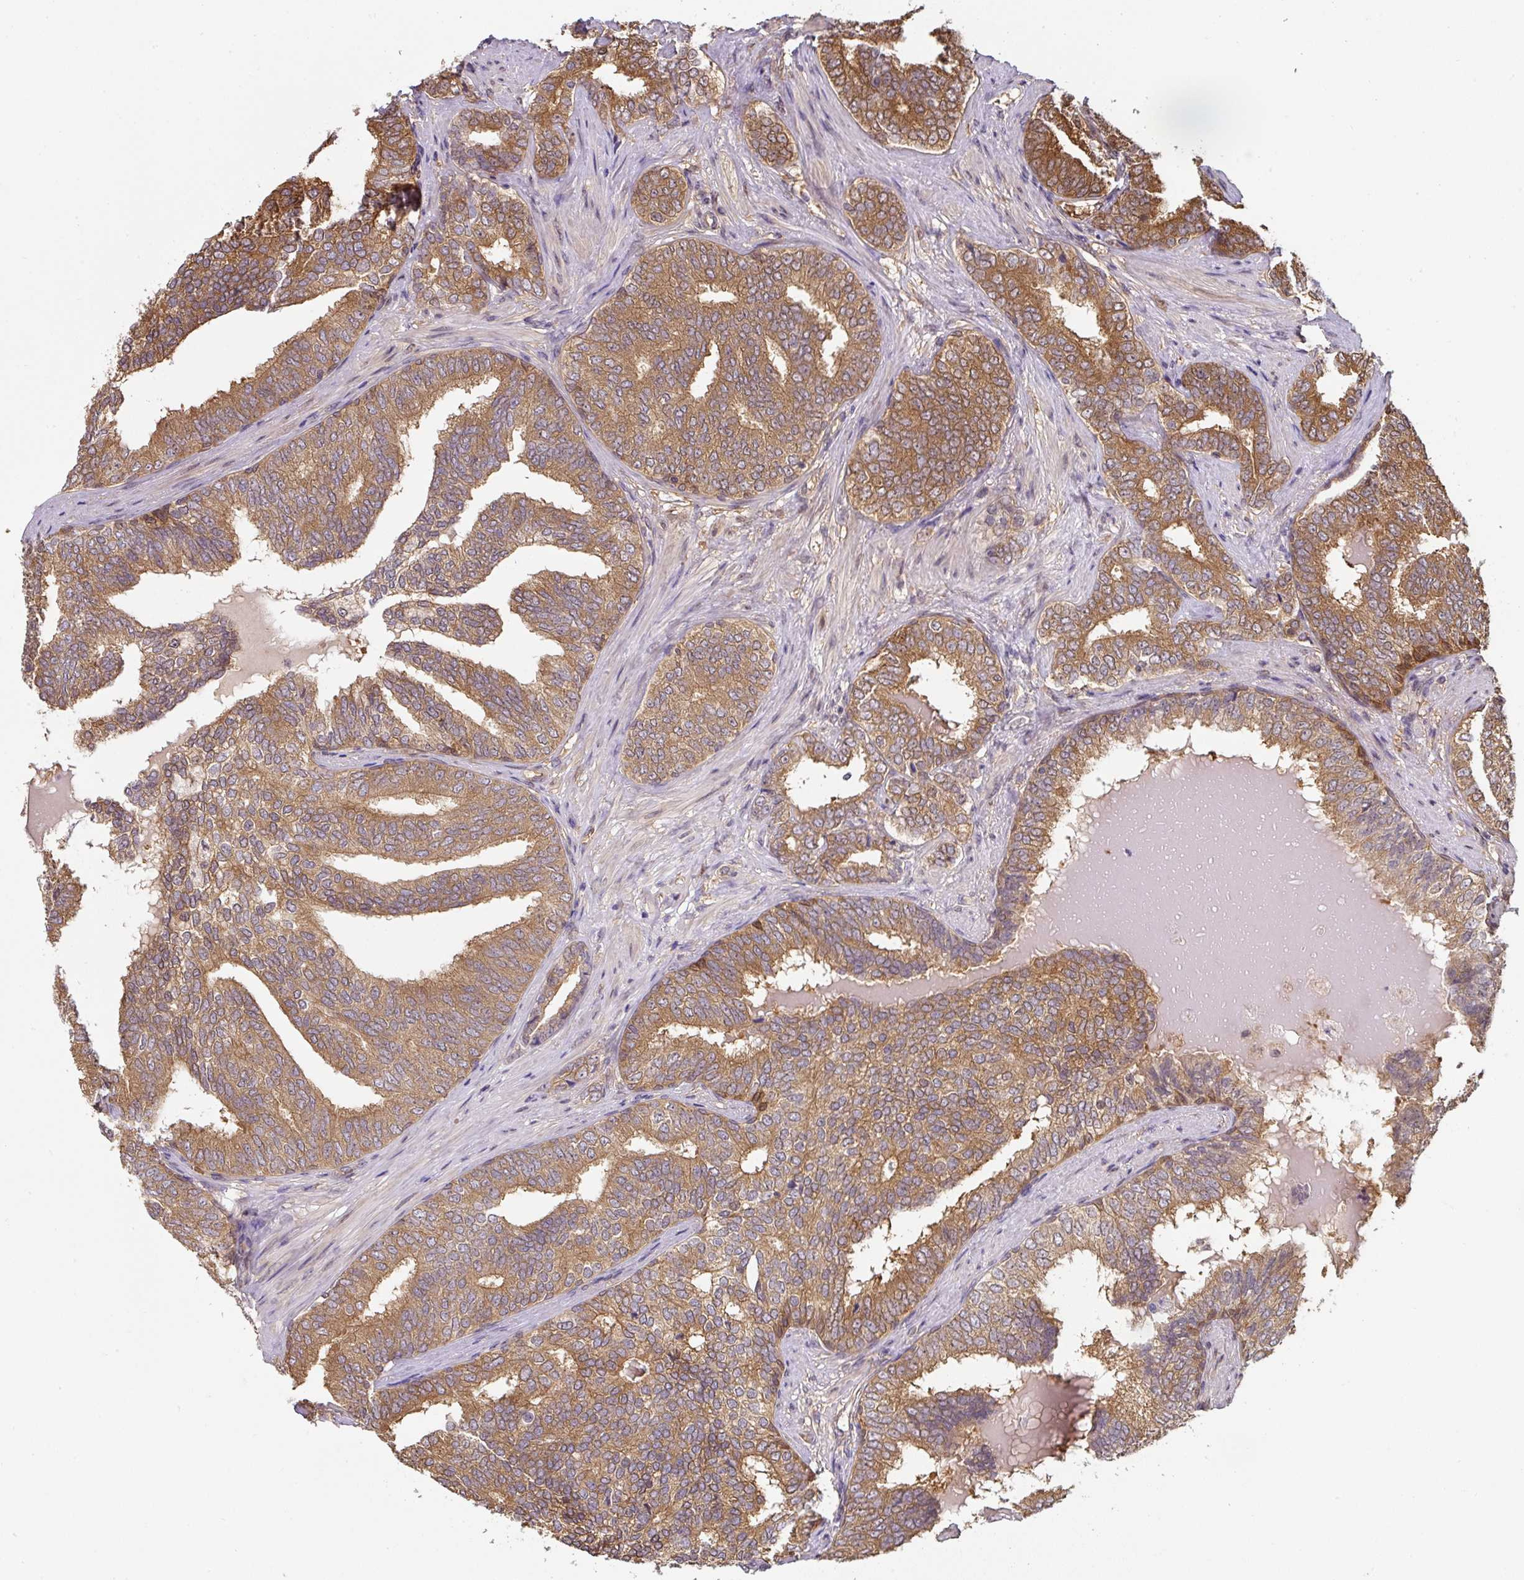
{"staining": {"intensity": "strong", "quantity": ">75%", "location": "cytoplasmic/membranous"}, "tissue": "prostate cancer", "cell_type": "Tumor cells", "image_type": "cancer", "snomed": [{"axis": "morphology", "description": "Adenocarcinoma, High grade"}, {"axis": "topography", "description": "Prostate"}], "caption": "A high-resolution photomicrograph shows immunohistochemistry staining of prostate cancer (high-grade adenocarcinoma), which exhibits strong cytoplasmic/membranous positivity in about >75% of tumor cells.", "gene": "ST13", "patient": {"sex": "male", "age": 72}}